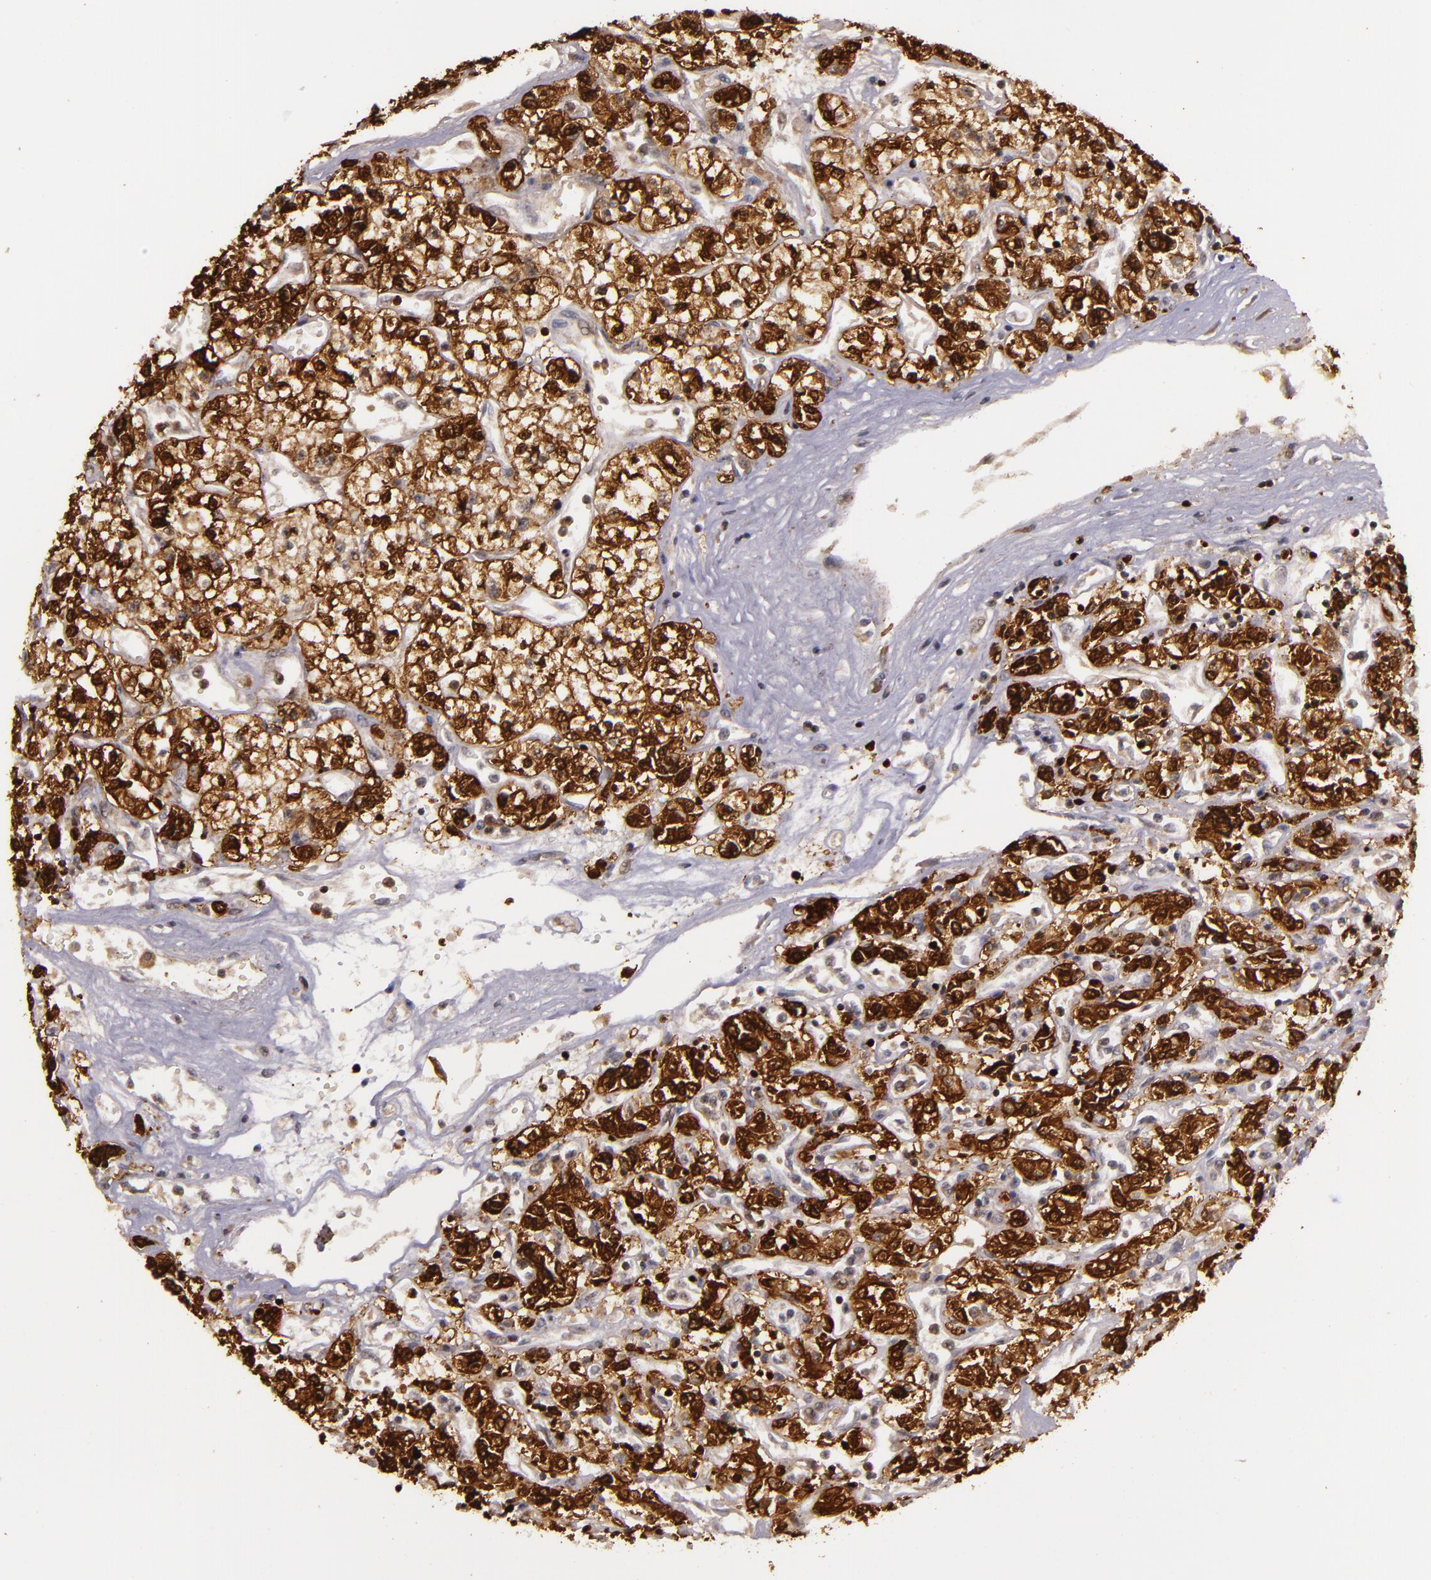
{"staining": {"intensity": "strong", "quantity": ">75%", "location": "cytoplasmic/membranous"}, "tissue": "renal cancer", "cell_type": "Tumor cells", "image_type": "cancer", "snomed": [{"axis": "morphology", "description": "Adenocarcinoma, NOS"}, {"axis": "topography", "description": "Kidney"}], "caption": "Tumor cells show strong cytoplasmic/membranous positivity in about >75% of cells in renal cancer (adenocarcinoma).", "gene": "SLC9A3R1", "patient": {"sex": "female", "age": 76}}